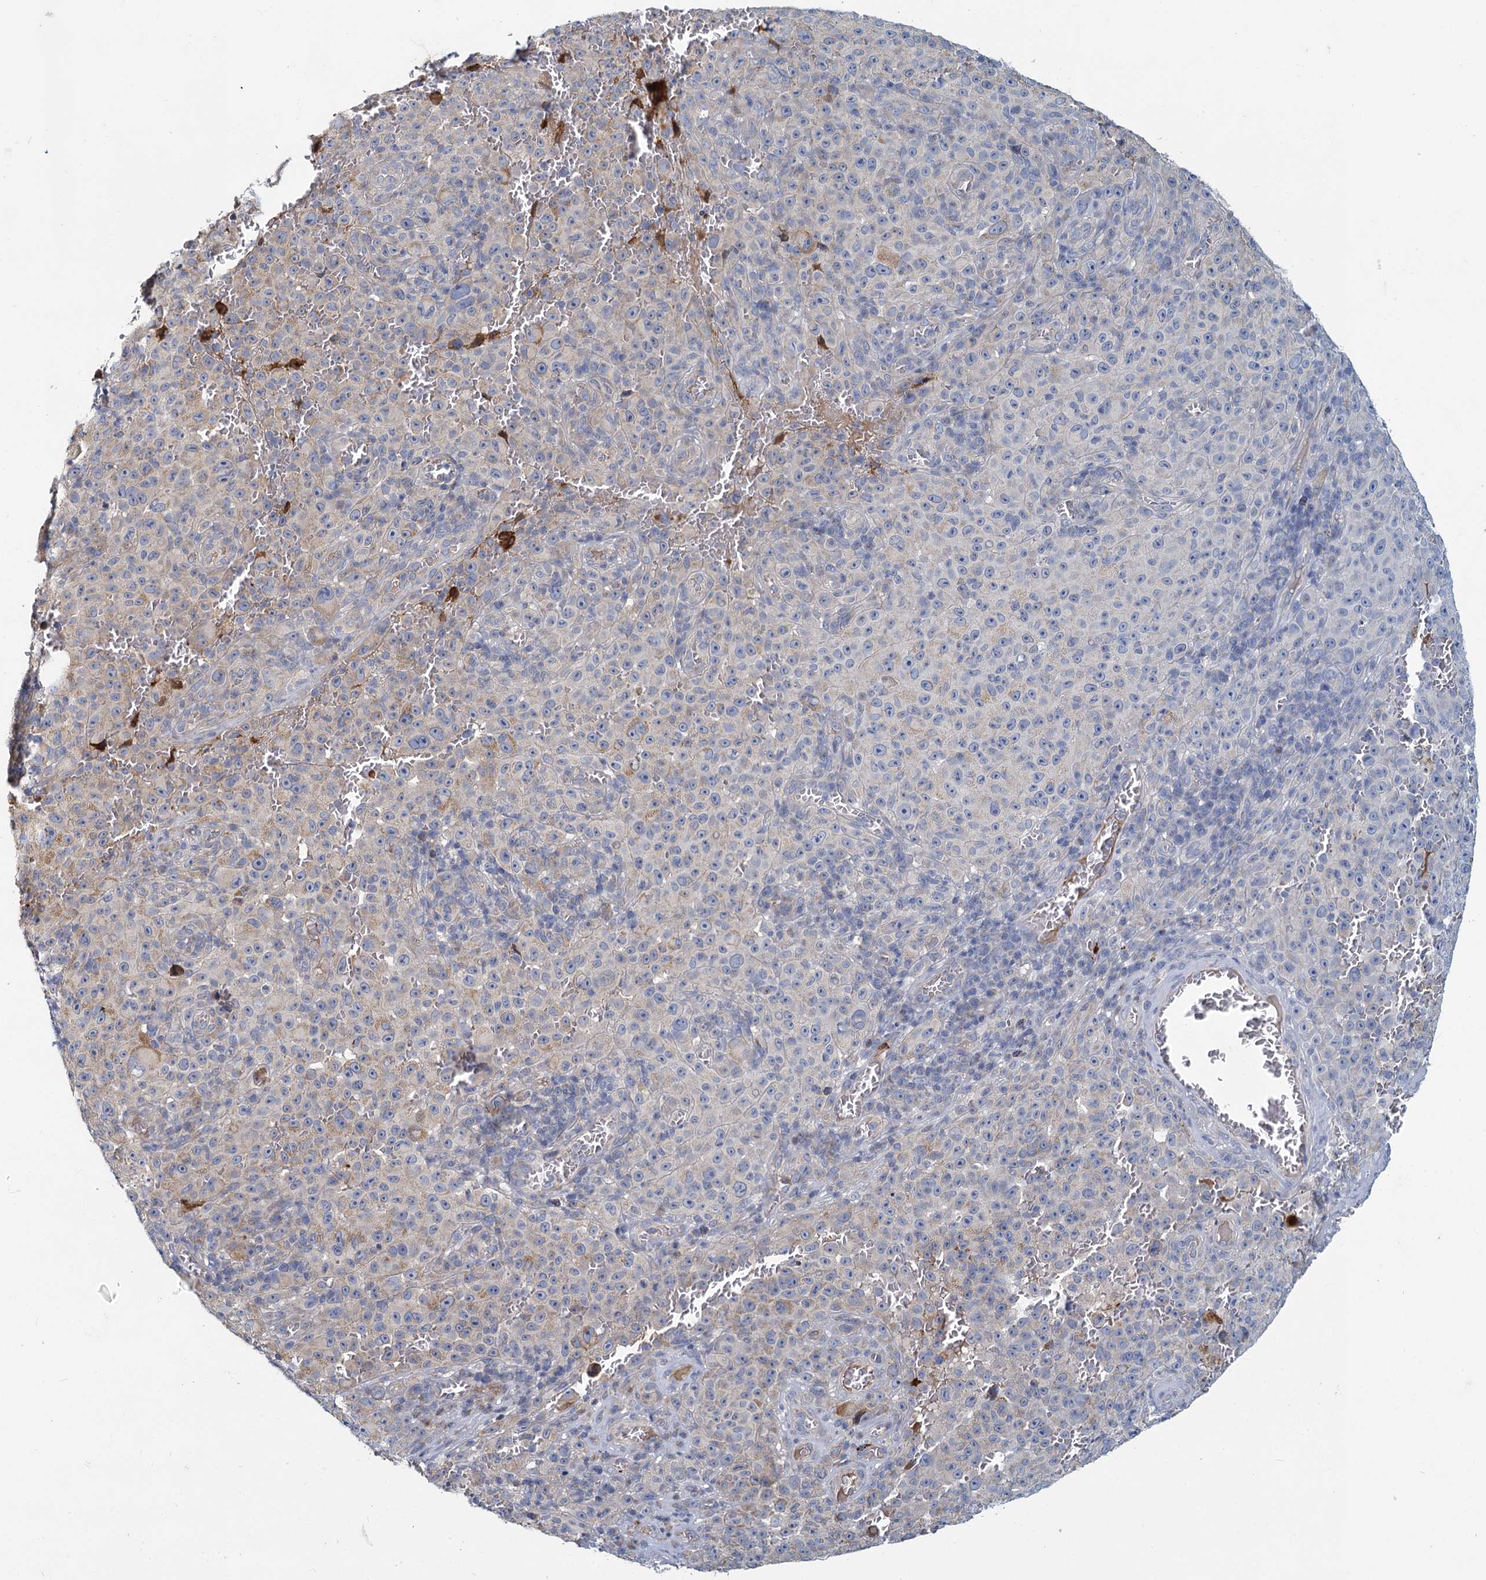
{"staining": {"intensity": "negative", "quantity": "none", "location": "none"}, "tissue": "melanoma", "cell_type": "Tumor cells", "image_type": "cancer", "snomed": [{"axis": "morphology", "description": "Malignant melanoma, NOS"}, {"axis": "topography", "description": "Skin"}], "caption": "Tumor cells show no significant expression in melanoma. The staining was performed using DAB to visualize the protein expression in brown, while the nuclei were stained in blue with hematoxylin (Magnification: 20x).", "gene": "DCUN1D2", "patient": {"sex": "female", "age": 82}}